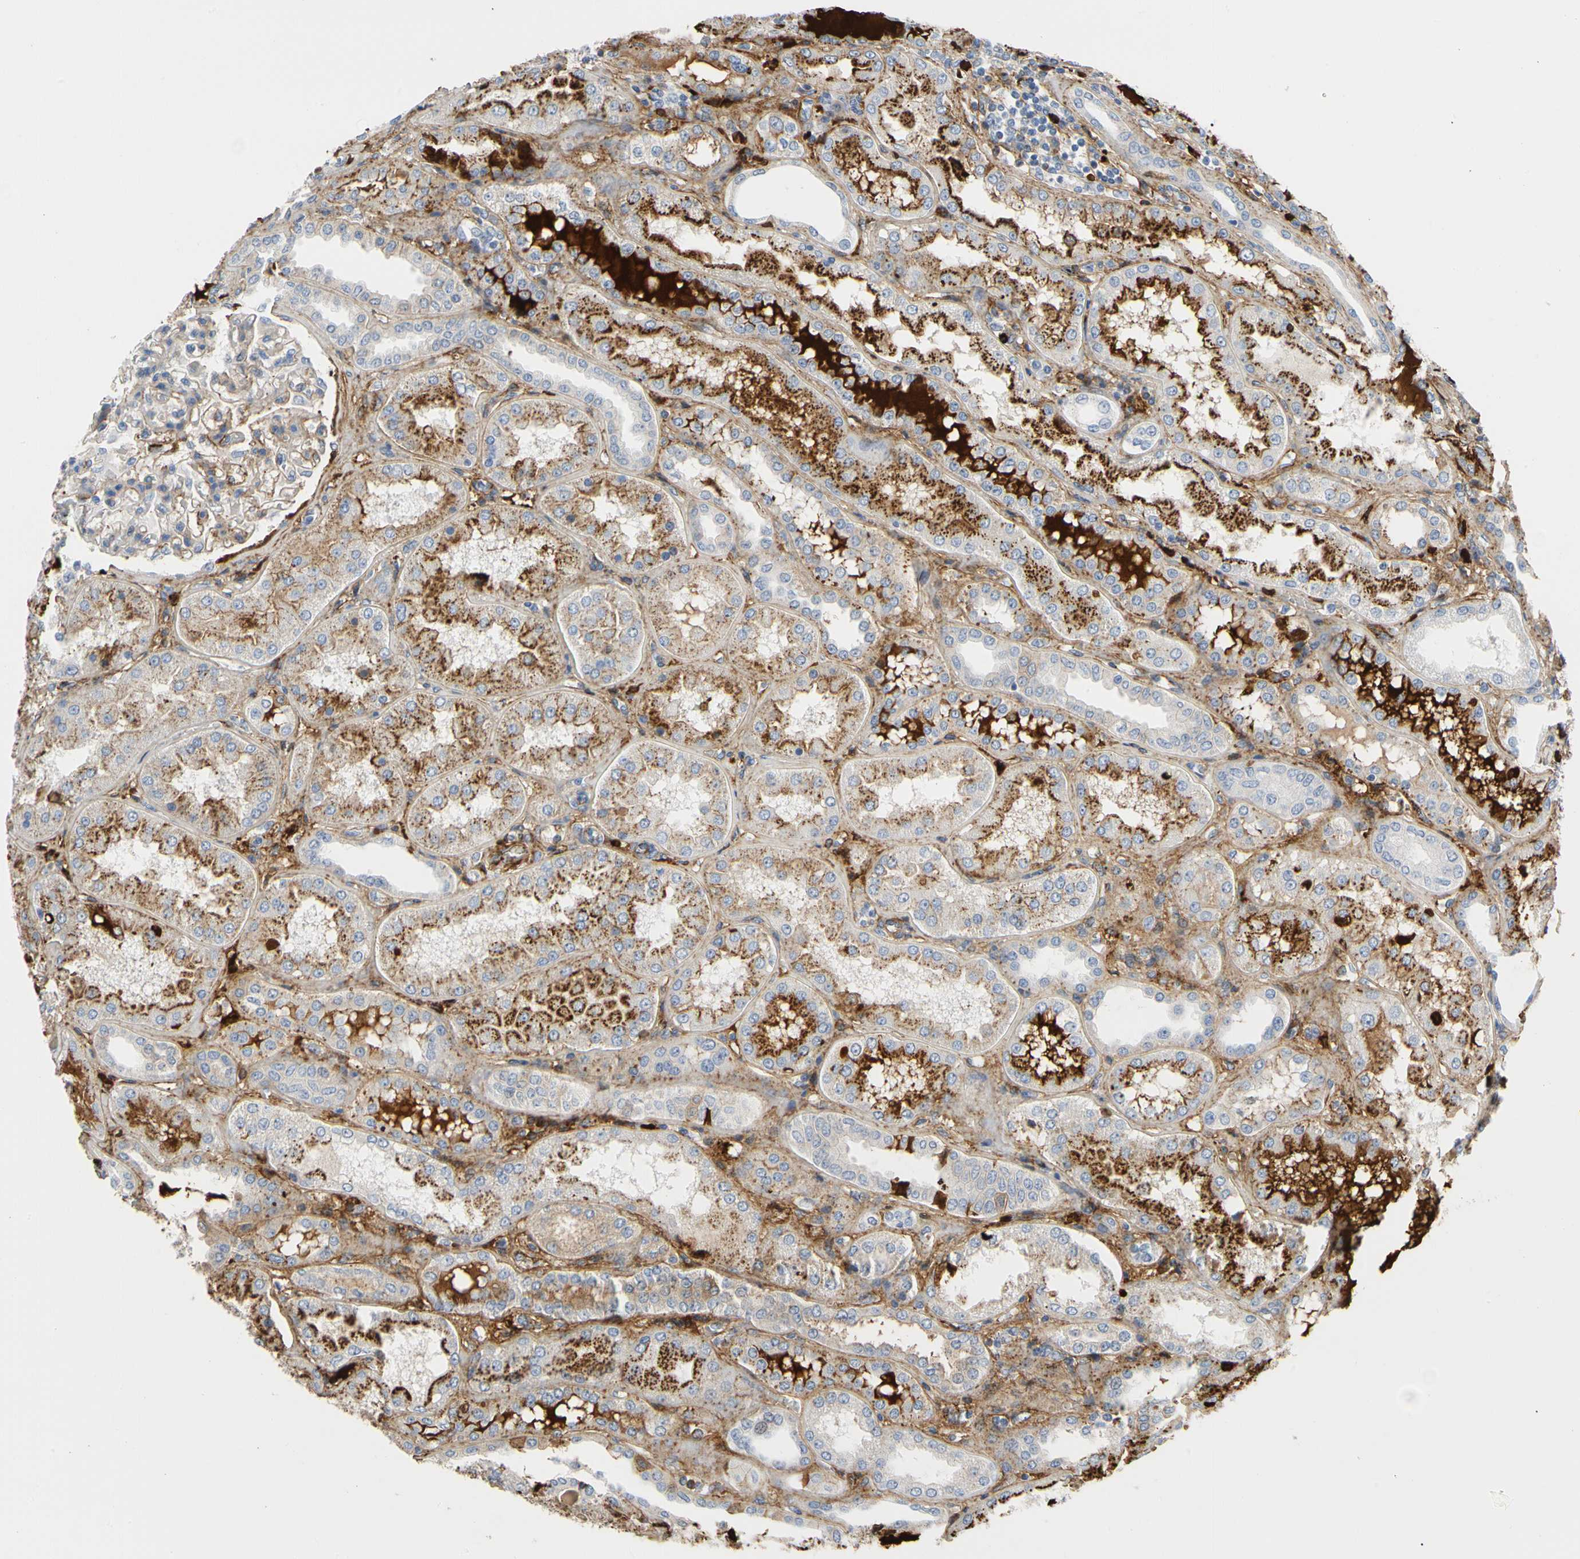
{"staining": {"intensity": "negative", "quantity": "none", "location": "none"}, "tissue": "kidney", "cell_type": "Cells in glomeruli", "image_type": "normal", "snomed": [{"axis": "morphology", "description": "Normal tissue, NOS"}, {"axis": "topography", "description": "Kidney"}], "caption": "Immunohistochemical staining of benign kidney displays no significant positivity in cells in glomeruli.", "gene": "FGB", "patient": {"sex": "female", "age": 56}}